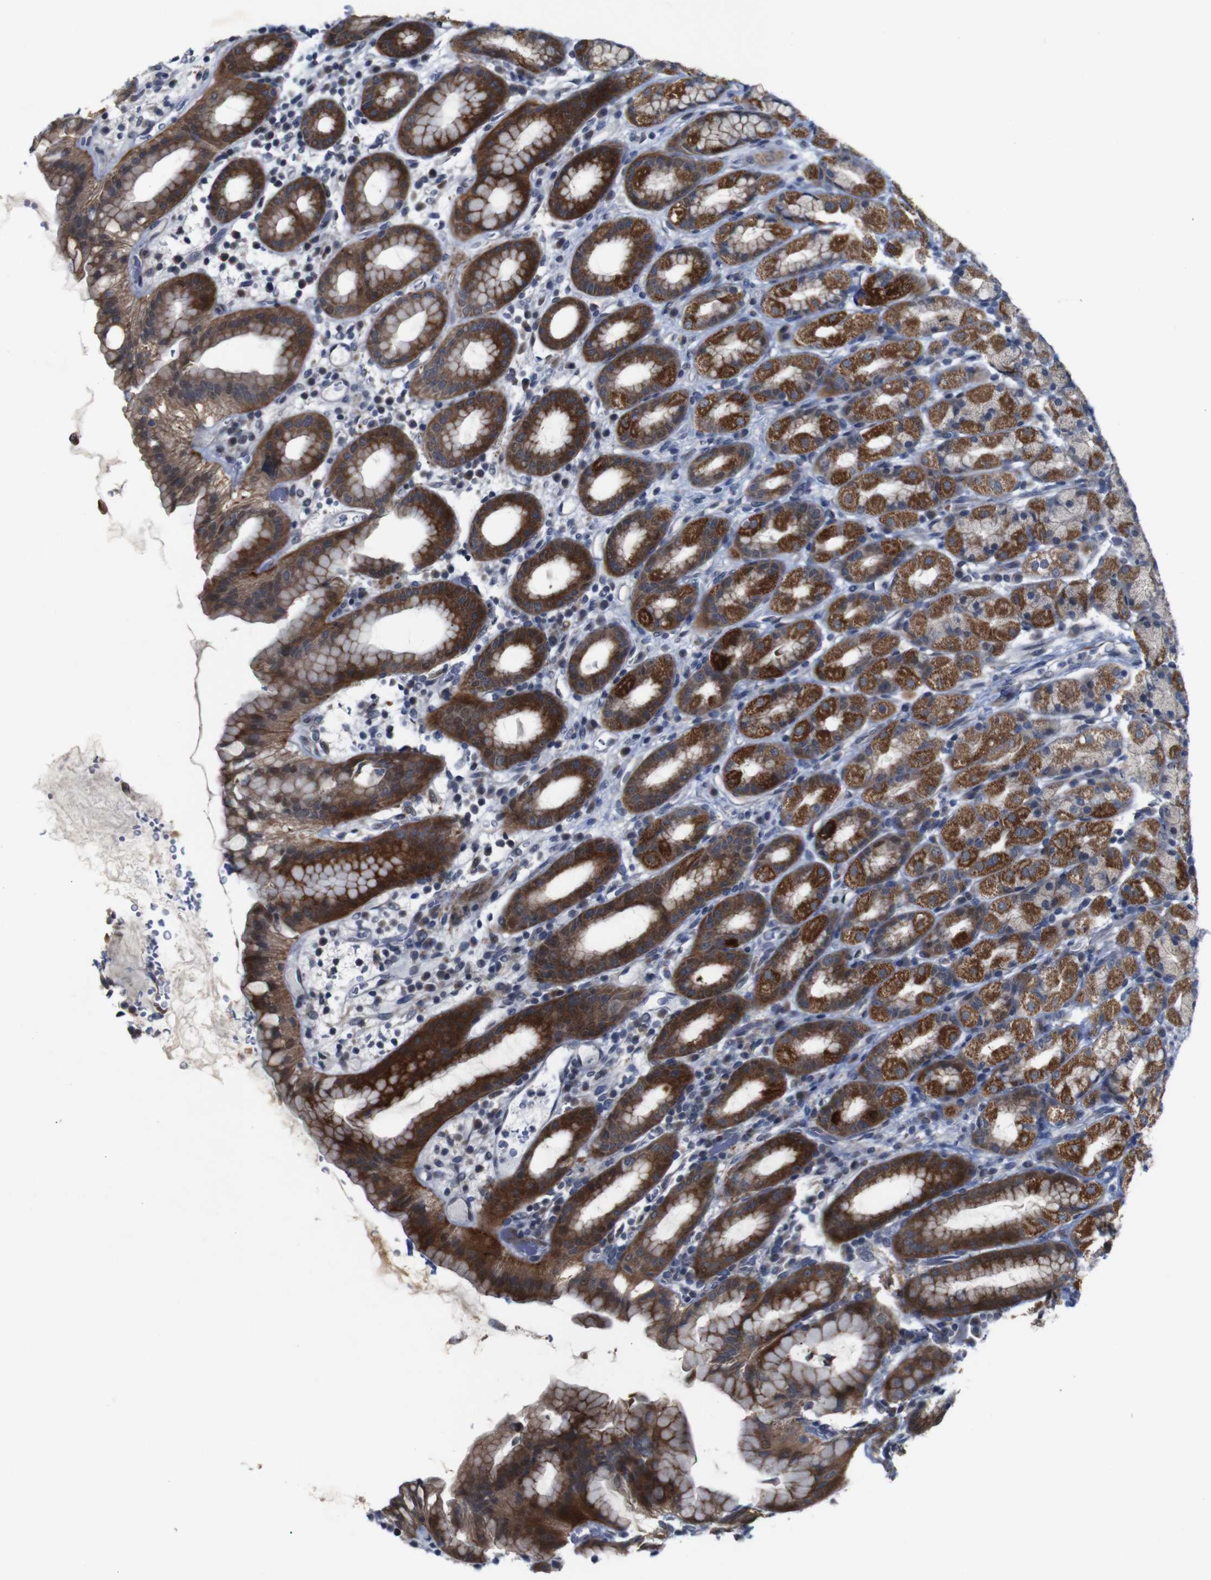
{"staining": {"intensity": "strong", "quantity": ">75%", "location": "cytoplasmic/membranous"}, "tissue": "stomach", "cell_type": "Glandular cells", "image_type": "normal", "snomed": [{"axis": "morphology", "description": "Normal tissue, NOS"}, {"axis": "topography", "description": "Stomach, upper"}], "caption": "Brown immunohistochemical staining in normal human stomach exhibits strong cytoplasmic/membranous expression in about >75% of glandular cells.", "gene": "ATP7B", "patient": {"sex": "male", "age": 68}}